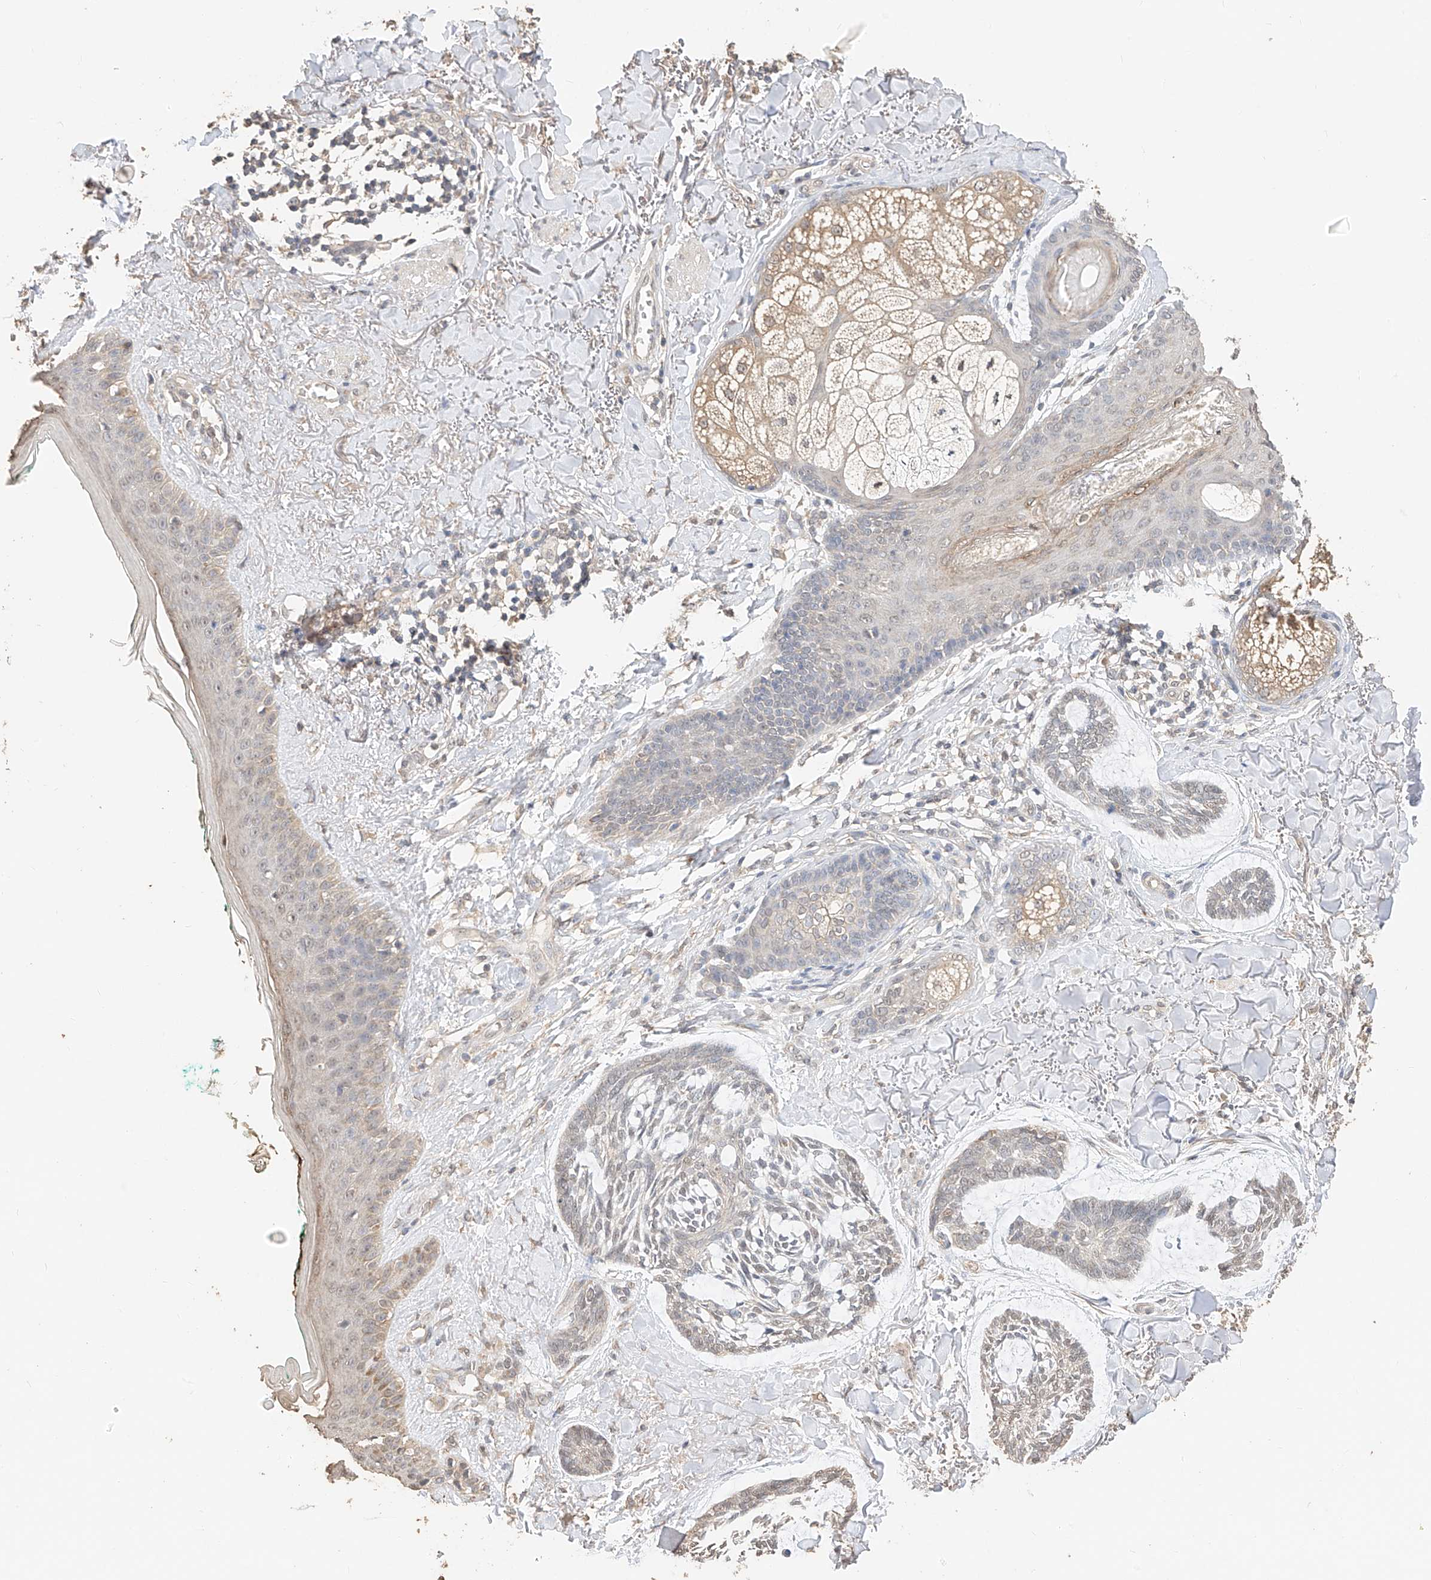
{"staining": {"intensity": "weak", "quantity": "<25%", "location": "nuclear"}, "tissue": "skin cancer", "cell_type": "Tumor cells", "image_type": "cancer", "snomed": [{"axis": "morphology", "description": "Basal cell carcinoma"}, {"axis": "topography", "description": "Skin"}], "caption": "An image of human skin cancer (basal cell carcinoma) is negative for staining in tumor cells.", "gene": "IL22RA2", "patient": {"sex": "male", "age": 43}}